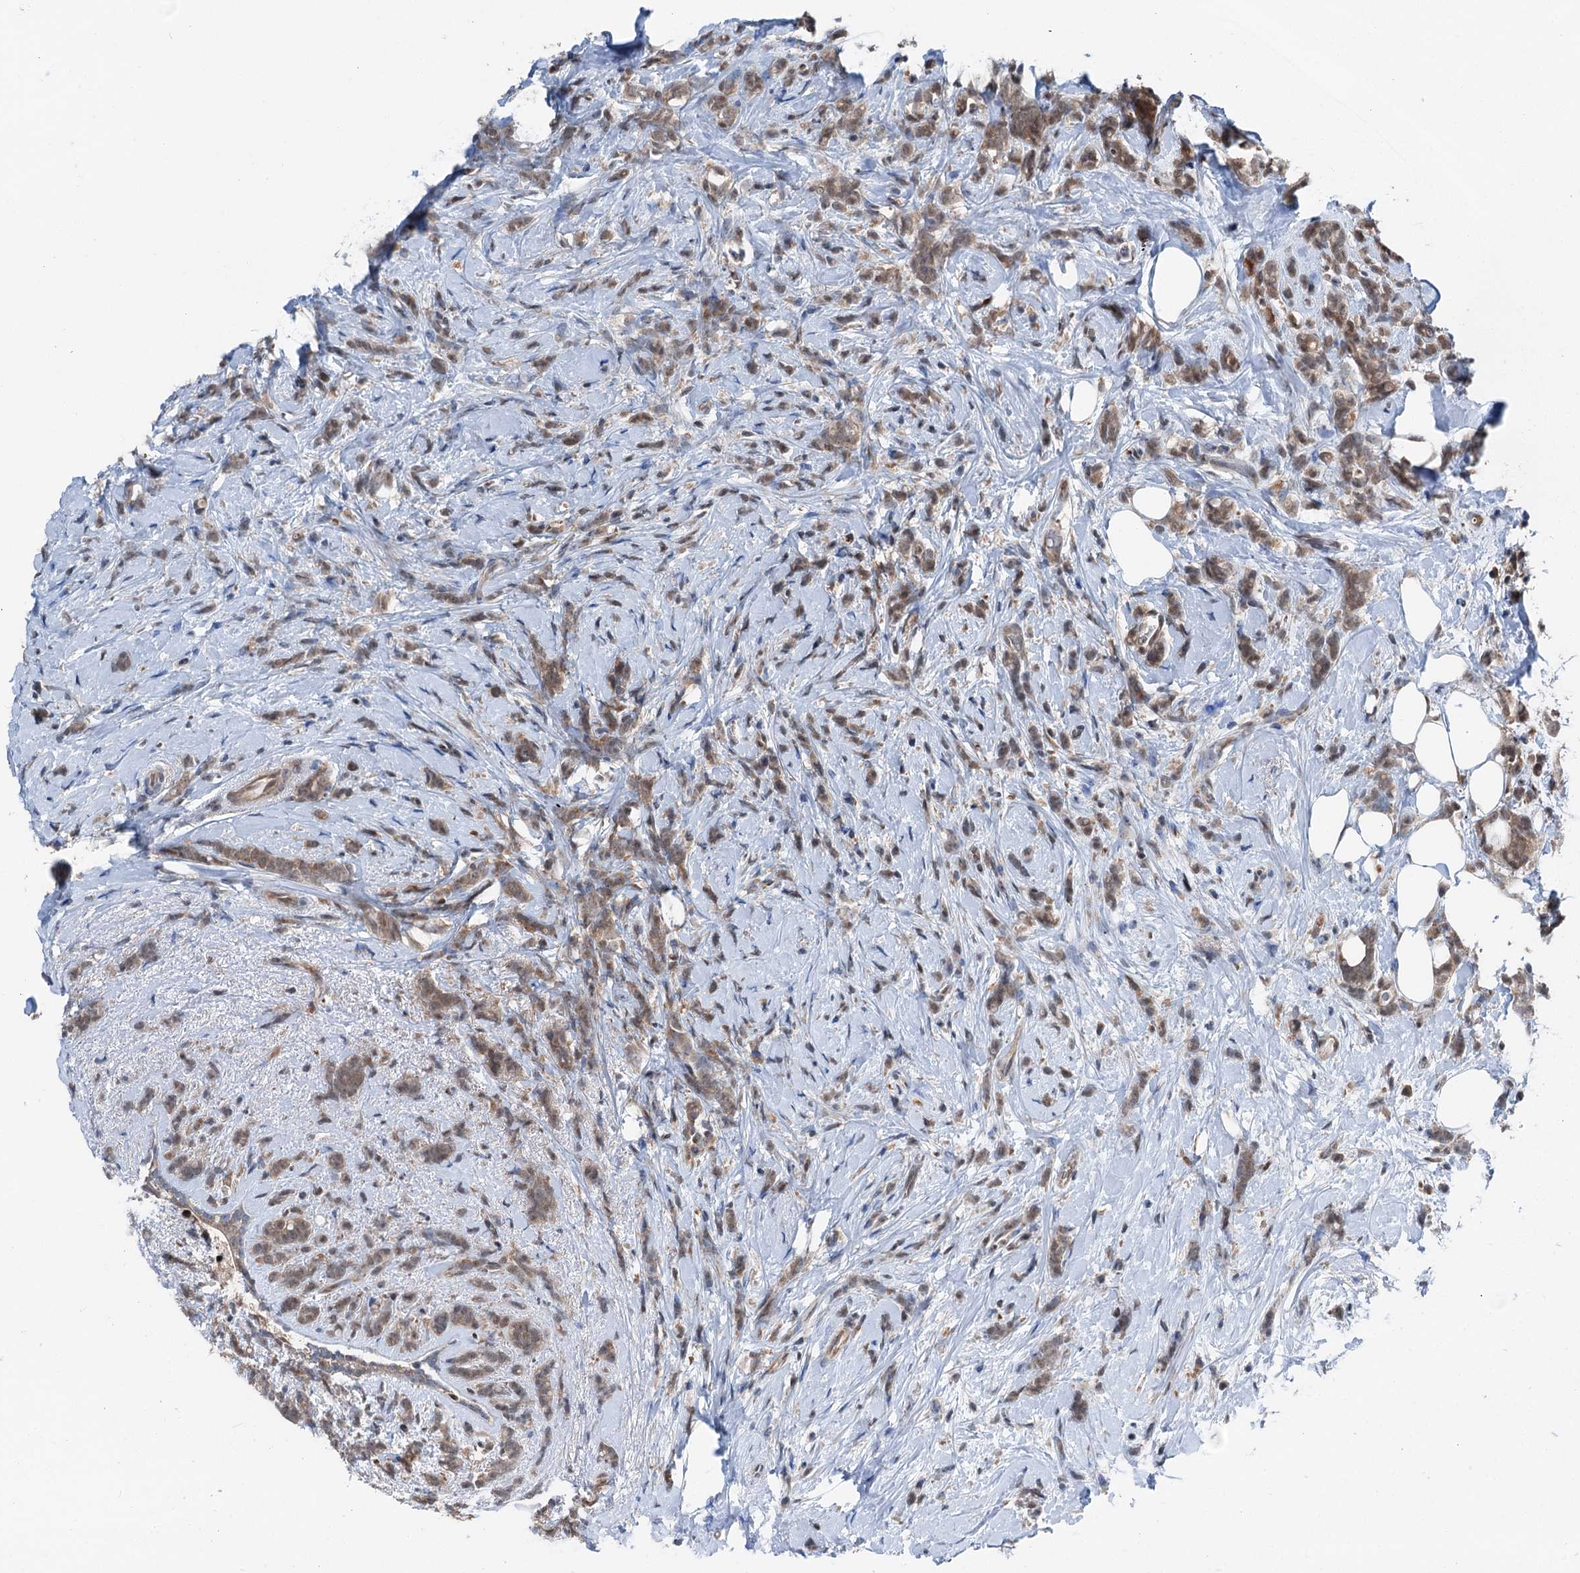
{"staining": {"intensity": "moderate", "quantity": ">75%", "location": "cytoplasmic/membranous"}, "tissue": "breast cancer", "cell_type": "Tumor cells", "image_type": "cancer", "snomed": [{"axis": "morphology", "description": "Lobular carcinoma"}, {"axis": "topography", "description": "Breast"}], "caption": "DAB immunohistochemical staining of human breast cancer displays moderate cytoplasmic/membranous protein expression in approximately >75% of tumor cells.", "gene": "PSMD13", "patient": {"sex": "female", "age": 58}}